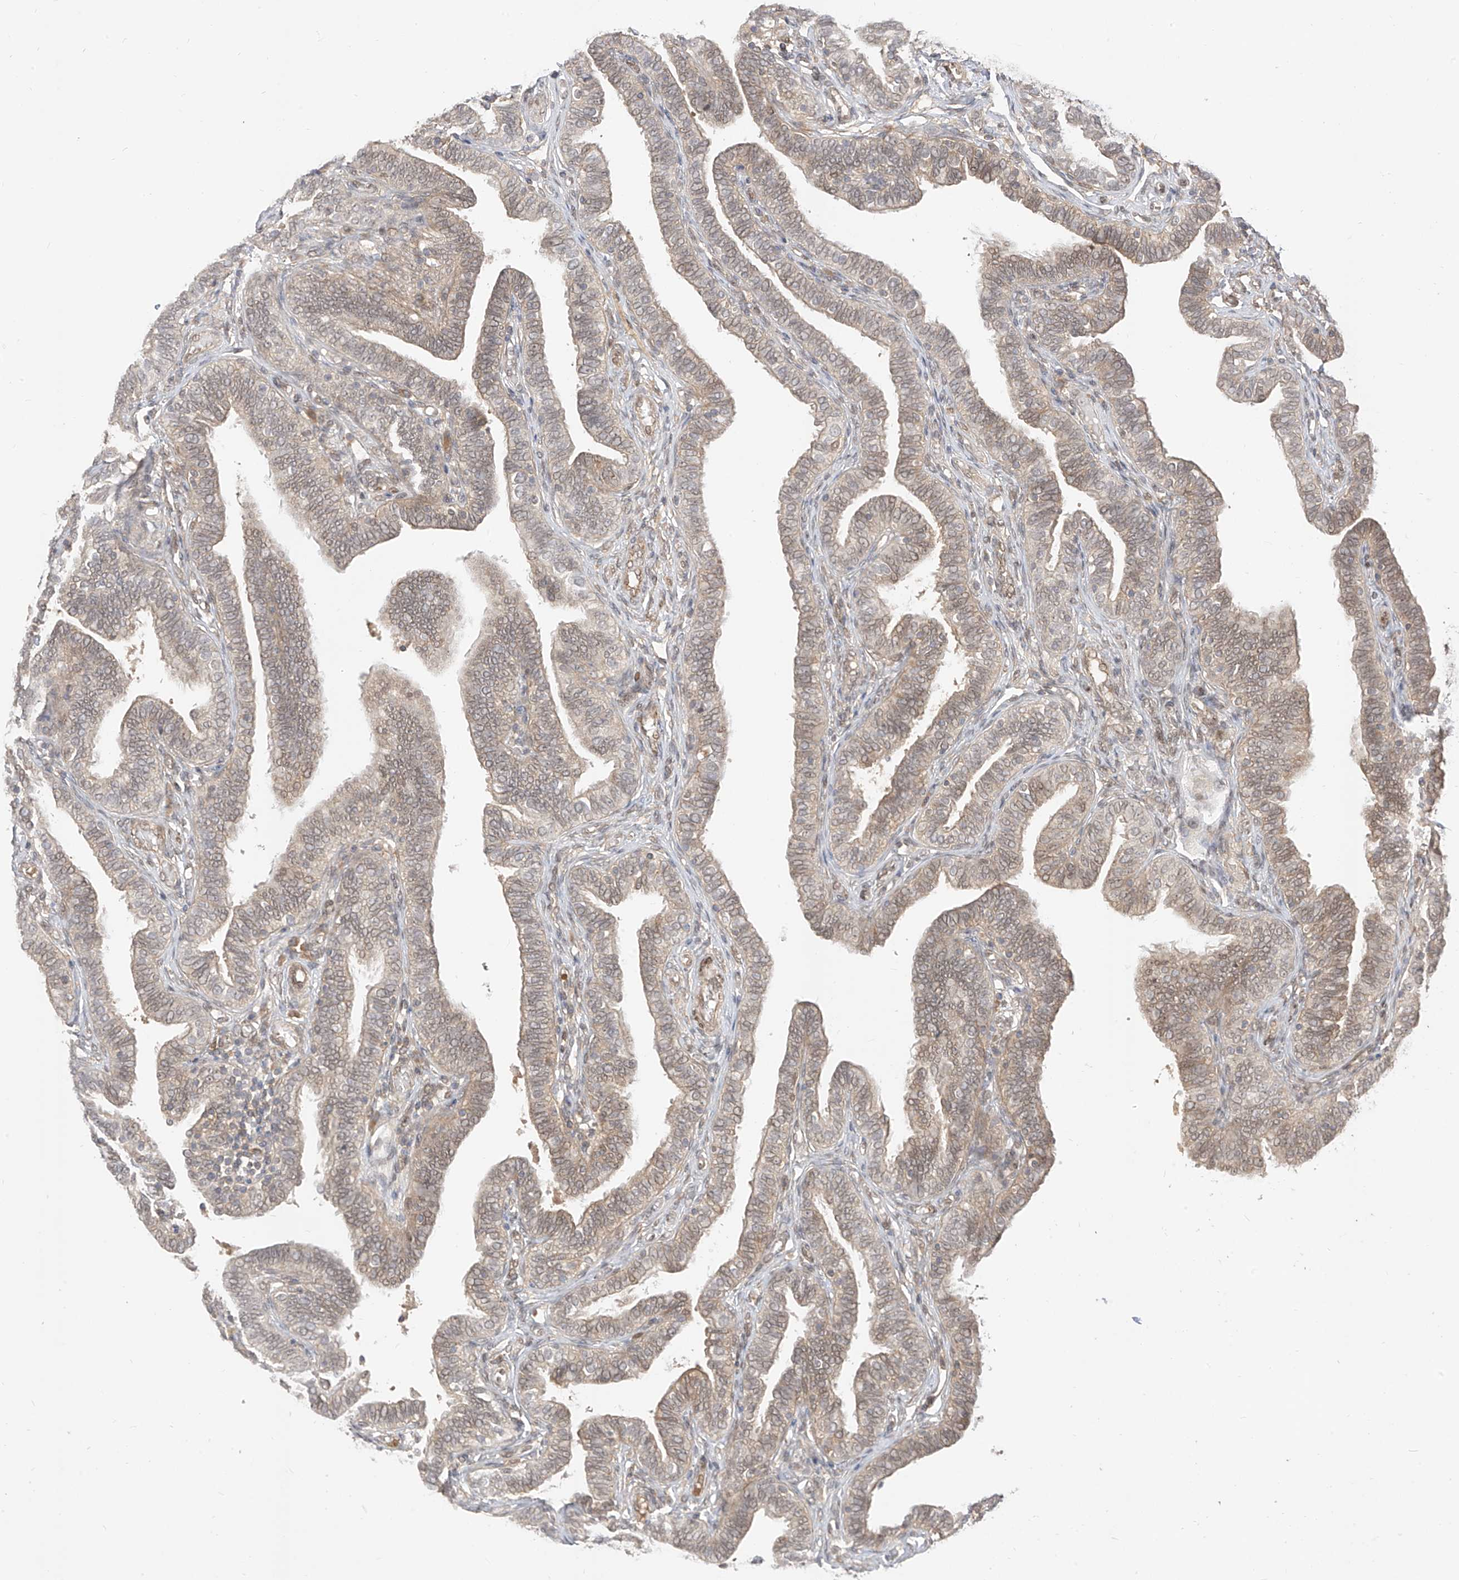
{"staining": {"intensity": "moderate", "quantity": "25%-75%", "location": "cytoplasmic/membranous,nuclear"}, "tissue": "fallopian tube", "cell_type": "Glandular cells", "image_type": "normal", "snomed": [{"axis": "morphology", "description": "Normal tissue, NOS"}, {"axis": "topography", "description": "Fallopian tube"}], "caption": "DAB immunohistochemical staining of normal fallopian tube reveals moderate cytoplasmic/membranous,nuclear protein staining in about 25%-75% of glandular cells. (Stains: DAB in brown, nuclei in blue, Microscopy: brightfield microscopy at high magnification).", "gene": "MRTFA", "patient": {"sex": "female", "age": 39}}